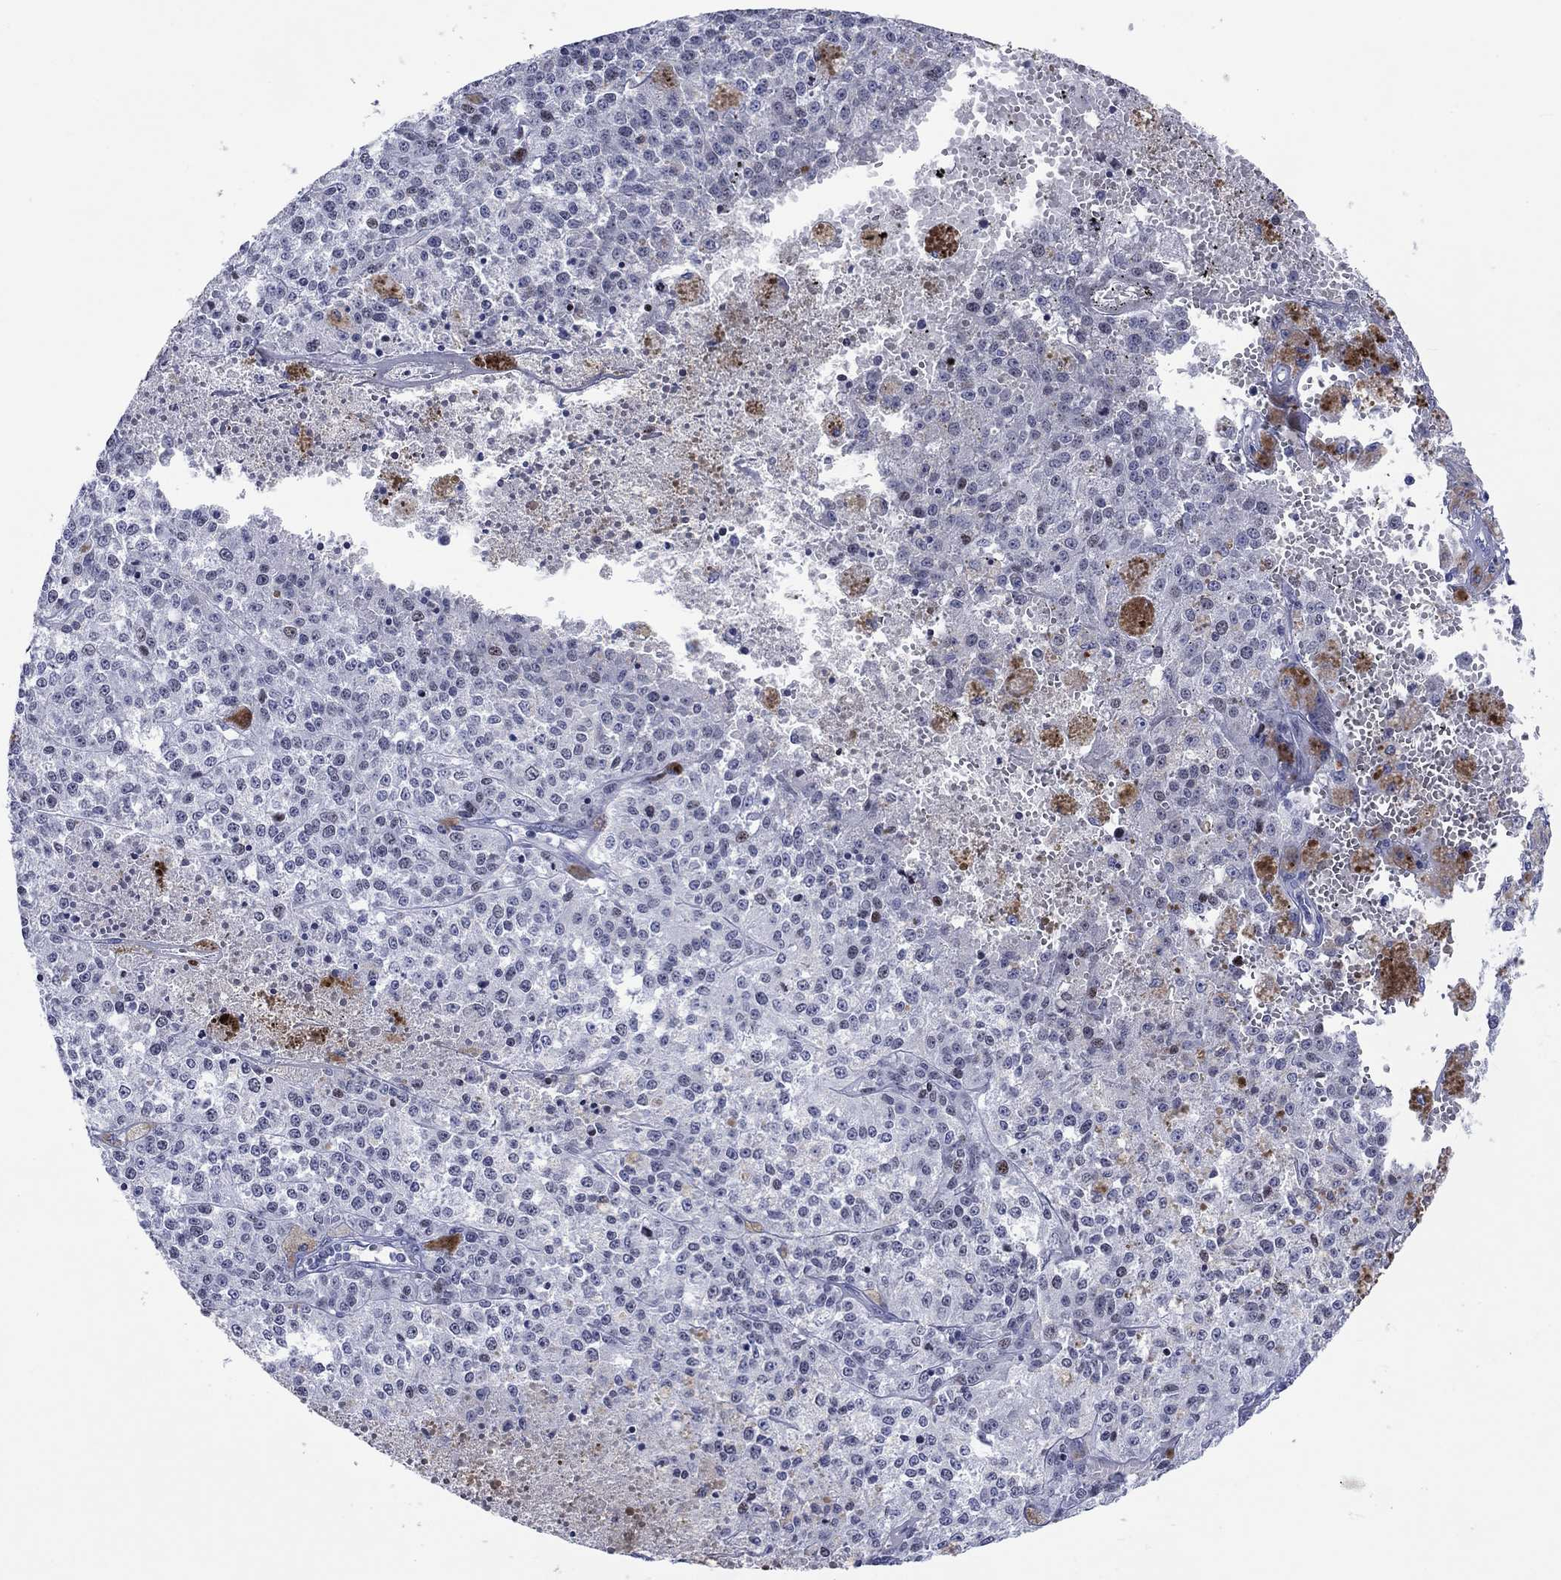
{"staining": {"intensity": "negative", "quantity": "none", "location": "none"}, "tissue": "melanoma", "cell_type": "Tumor cells", "image_type": "cancer", "snomed": [{"axis": "morphology", "description": "Malignant melanoma, Metastatic site"}, {"axis": "topography", "description": "Lymph node"}], "caption": "Immunohistochemistry (IHC) photomicrograph of malignant melanoma (metastatic site) stained for a protein (brown), which displays no positivity in tumor cells.", "gene": "CDCA2", "patient": {"sex": "female", "age": 64}}